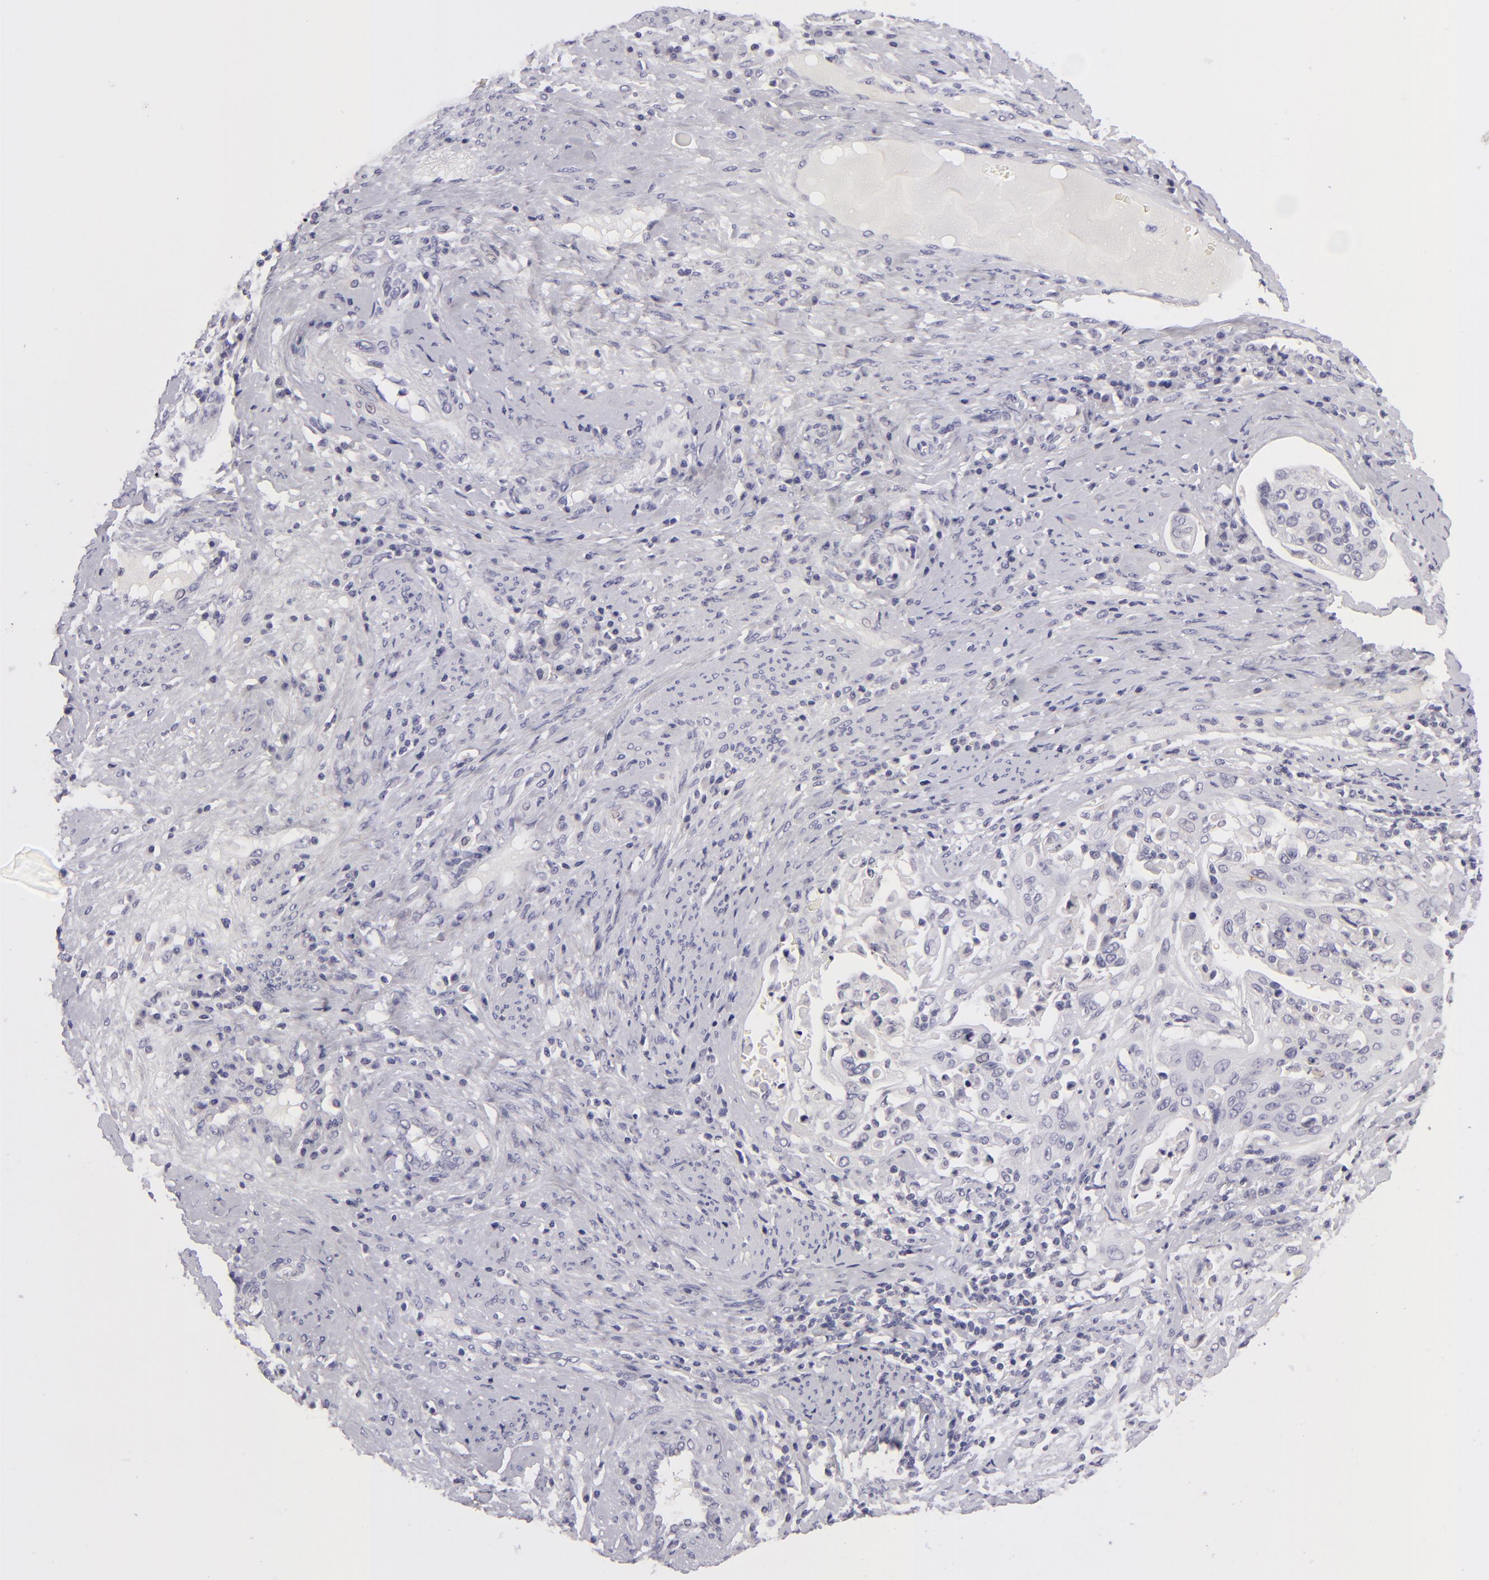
{"staining": {"intensity": "negative", "quantity": "none", "location": "none"}, "tissue": "cervical cancer", "cell_type": "Tumor cells", "image_type": "cancer", "snomed": [{"axis": "morphology", "description": "Squamous cell carcinoma, NOS"}, {"axis": "topography", "description": "Cervix"}], "caption": "Tumor cells show no significant protein expression in squamous cell carcinoma (cervical).", "gene": "TNNC1", "patient": {"sex": "female", "age": 41}}